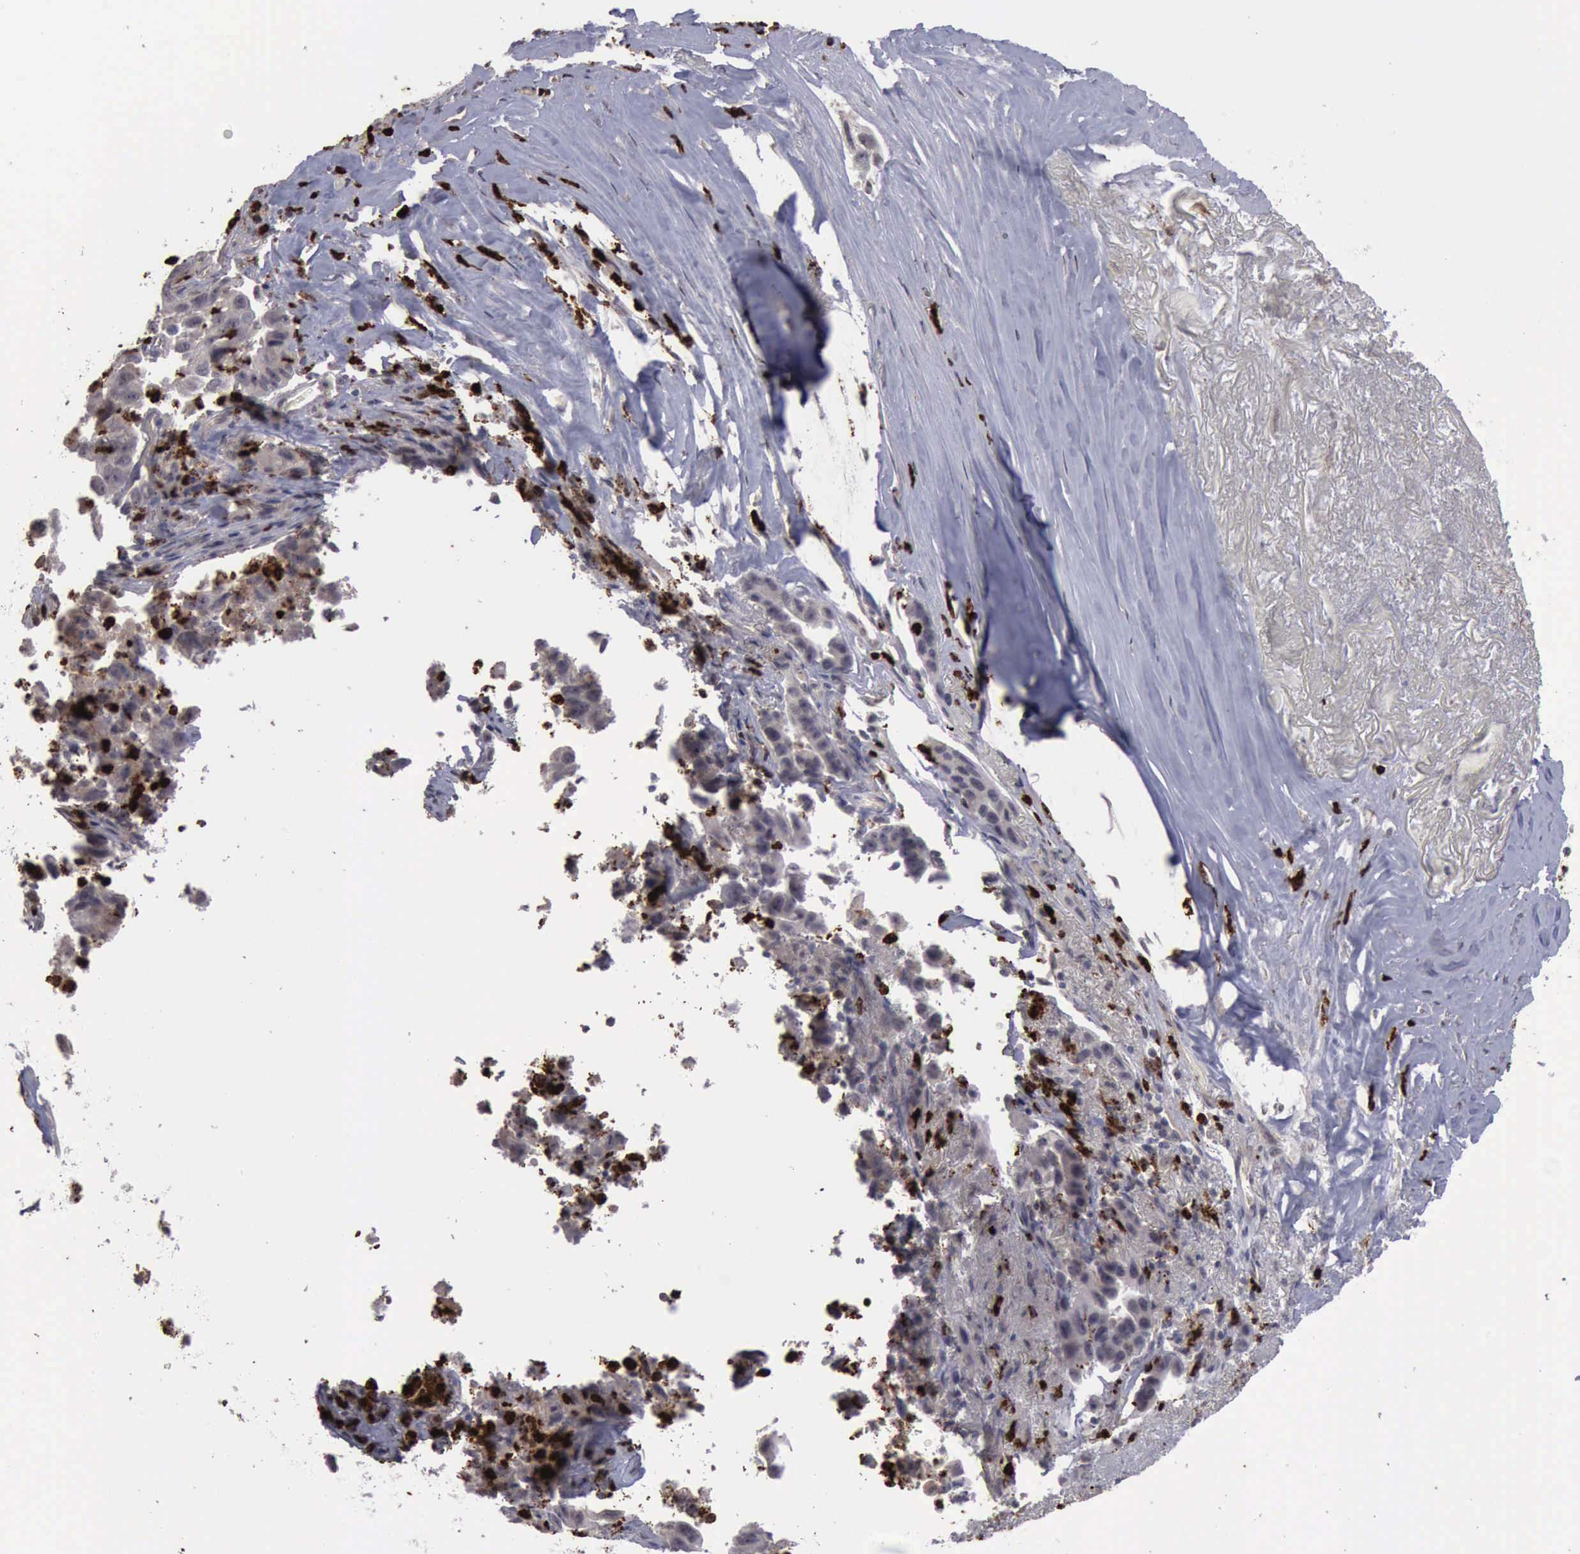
{"staining": {"intensity": "negative", "quantity": "none", "location": "none"}, "tissue": "lung cancer", "cell_type": "Tumor cells", "image_type": "cancer", "snomed": [{"axis": "morphology", "description": "Squamous cell carcinoma, NOS"}, {"axis": "topography", "description": "Lung"}], "caption": "A histopathology image of lung squamous cell carcinoma stained for a protein displays no brown staining in tumor cells.", "gene": "MMP9", "patient": {"sex": "male", "age": 64}}